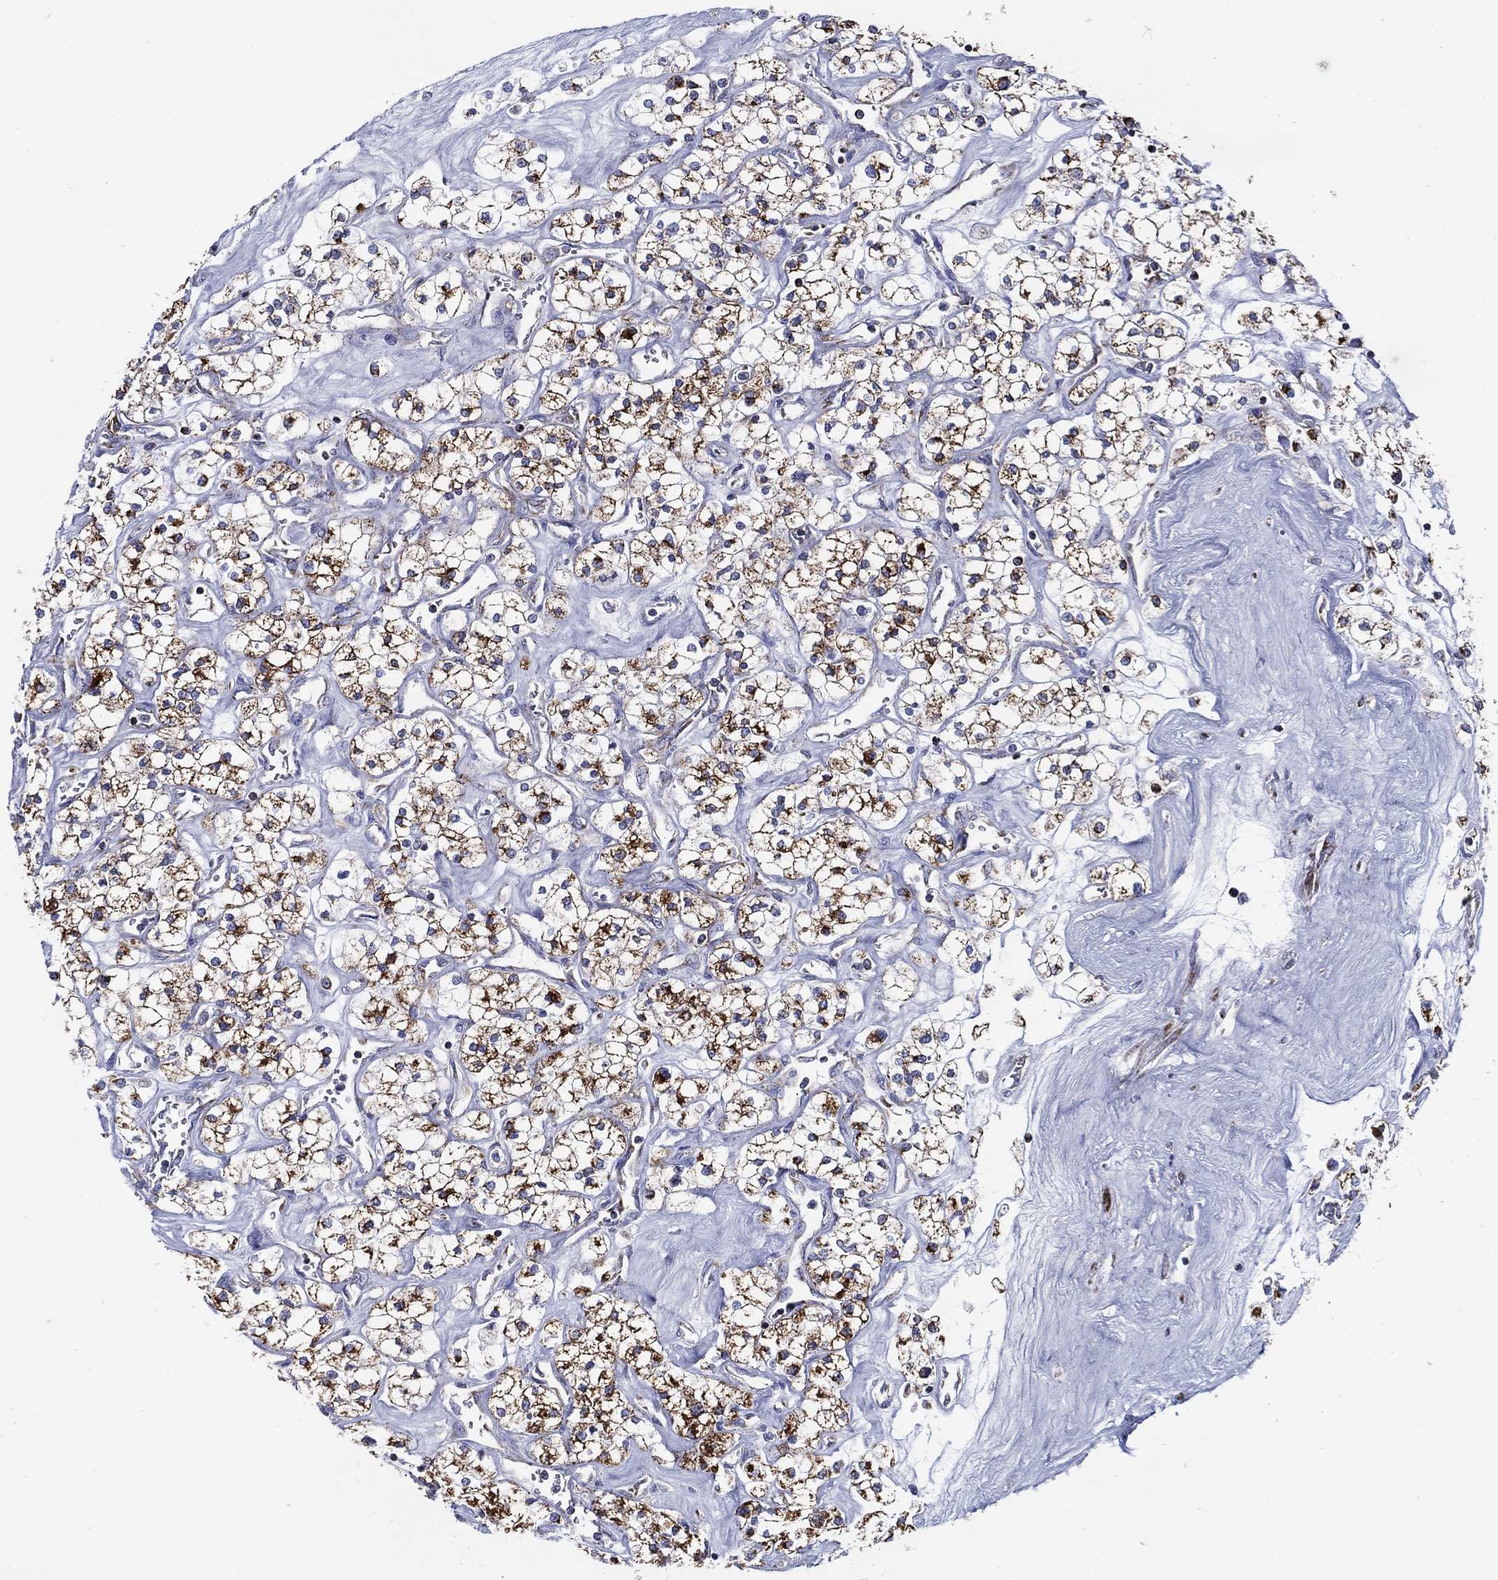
{"staining": {"intensity": "strong", "quantity": ">75%", "location": "cytoplasmic/membranous"}, "tissue": "renal cancer", "cell_type": "Tumor cells", "image_type": "cancer", "snomed": [{"axis": "morphology", "description": "Adenocarcinoma, NOS"}, {"axis": "topography", "description": "Kidney"}], "caption": "Protein staining of renal cancer tissue demonstrates strong cytoplasmic/membranous expression in about >75% of tumor cells.", "gene": "SFXN1", "patient": {"sex": "male", "age": 80}}